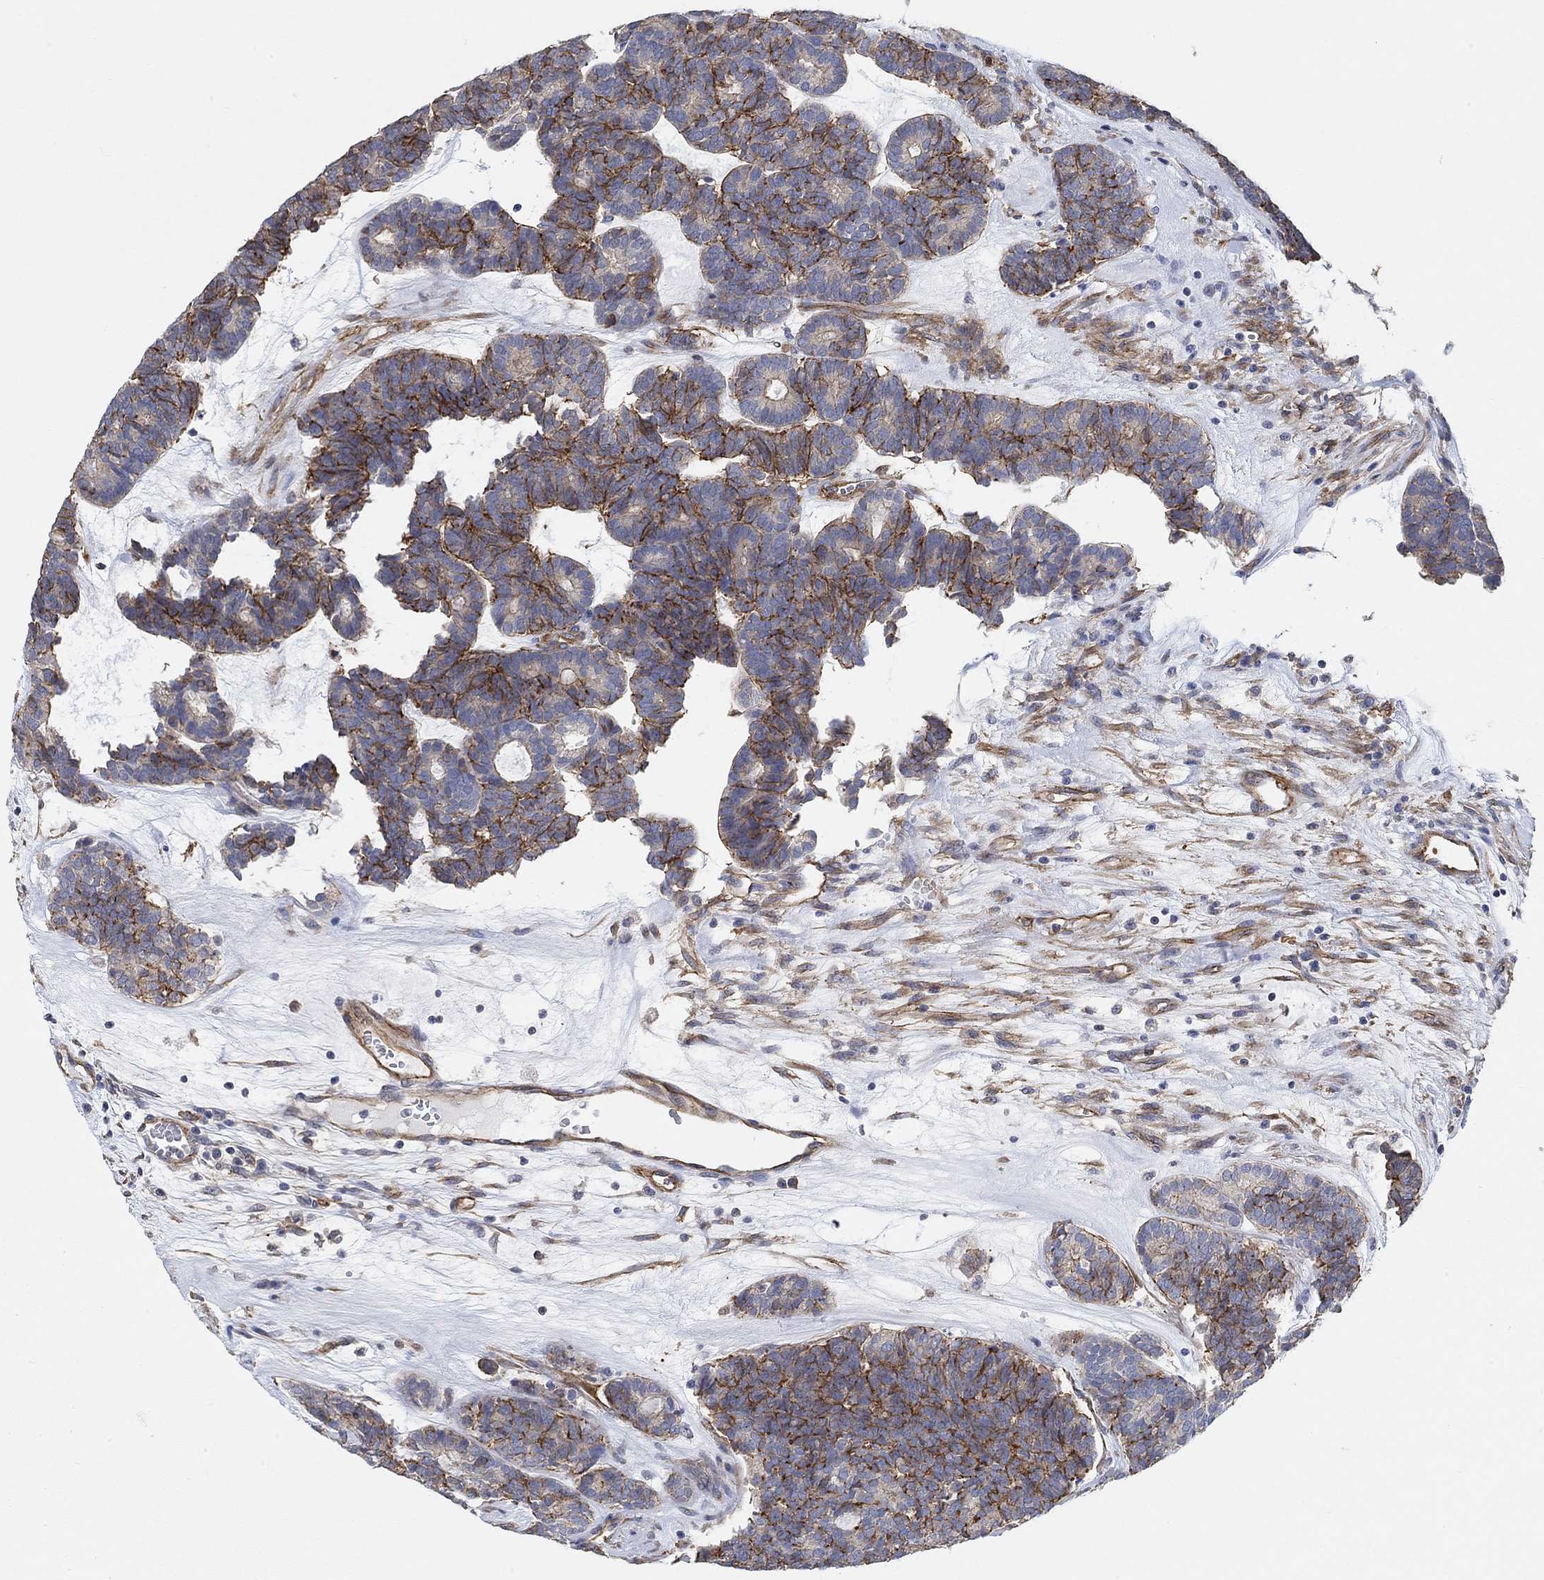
{"staining": {"intensity": "strong", "quantity": "25%-75%", "location": "cytoplasmic/membranous"}, "tissue": "head and neck cancer", "cell_type": "Tumor cells", "image_type": "cancer", "snomed": [{"axis": "morphology", "description": "Adenocarcinoma, NOS"}, {"axis": "topography", "description": "Head-Neck"}], "caption": "Protein expression analysis of human head and neck adenocarcinoma reveals strong cytoplasmic/membranous positivity in about 25%-75% of tumor cells. The staining is performed using DAB (3,3'-diaminobenzidine) brown chromogen to label protein expression. The nuclei are counter-stained blue using hematoxylin.", "gene": "SYT16", "patient": {"sex": "female", "age": 81}}